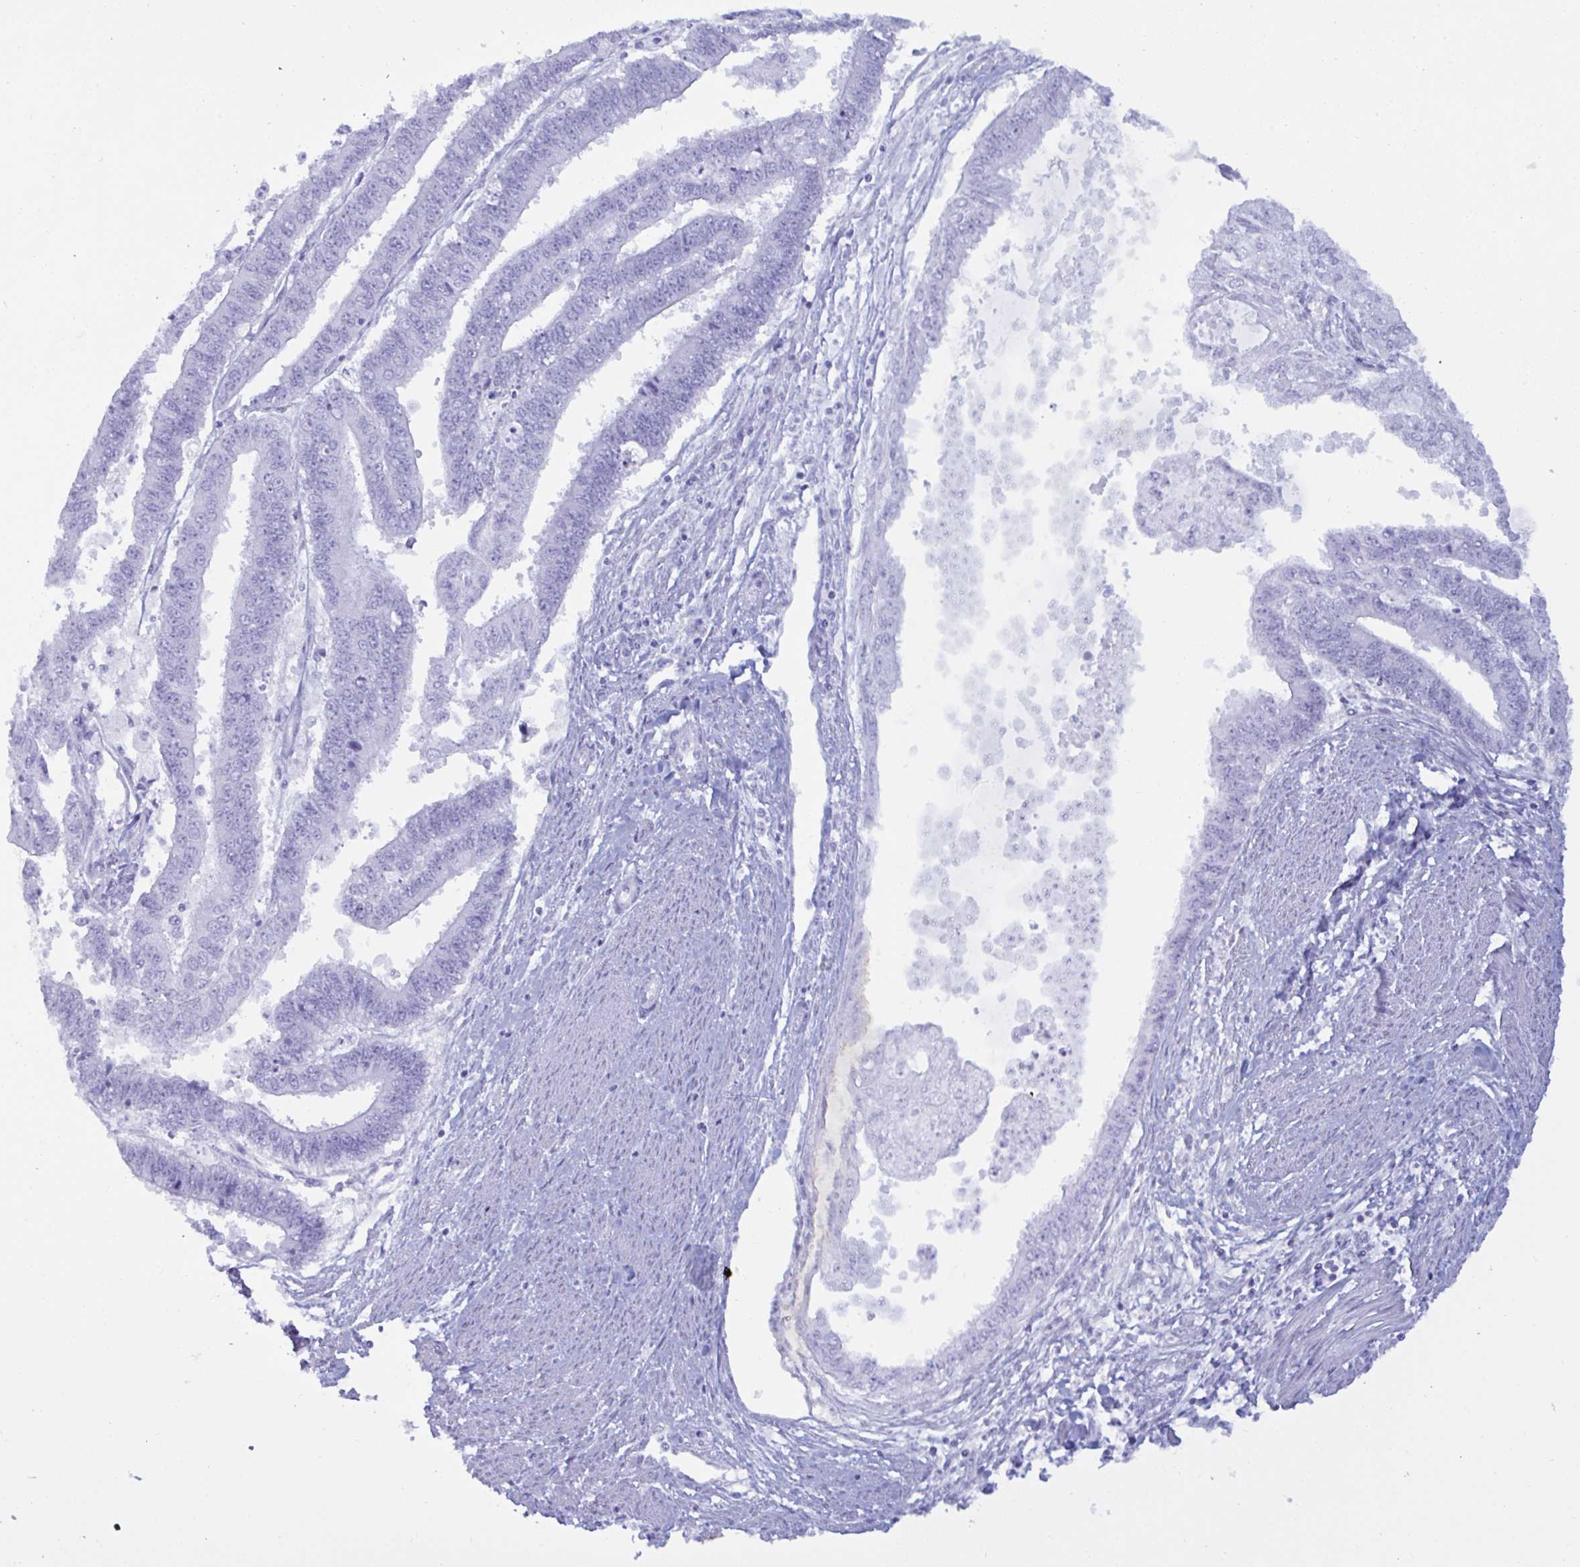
{"staining": {"intensity": "negative", "quantity": "none", "location": "none"}, "tissue": "endometrial cancer", "cell_type": "Tumor cells", "image_type": "cancer", "snomed": [{"axis": "morphology", "description": "Adenocarcinoma, NOS"}, {"axis": "topography", "description": "Endometrium"}], "caption": "An IHC photomicrograph of adenocarcinoma (endometrial) is shown. There is no staining in tumor cells of adenocarcinoma (endometrial).", "gene": "MRGPRG", "patient": {"sex": "female", "age": 73}}